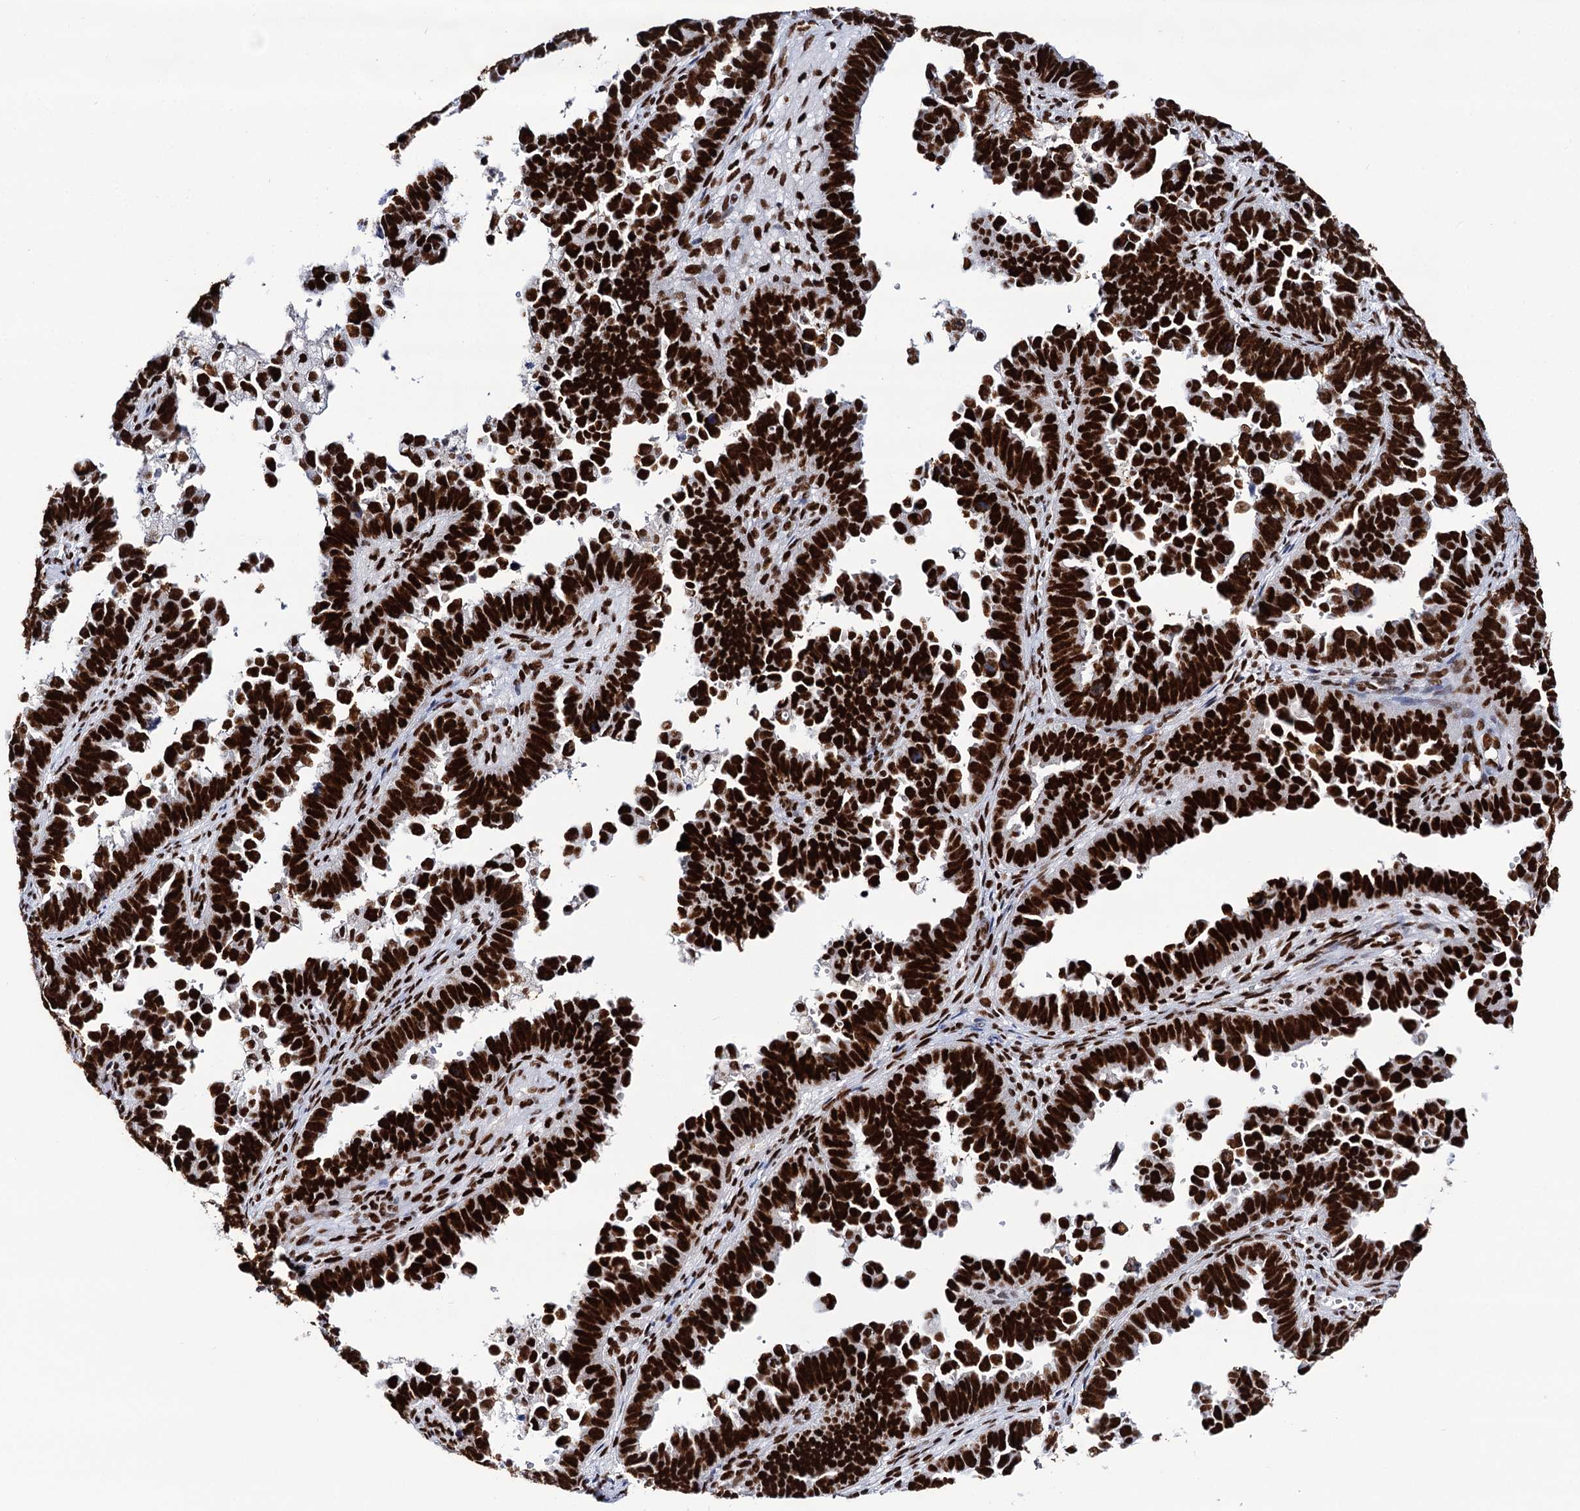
{"staining": {"intensity": "strong", "quantity": ">75%", "location": "nuclear"}, "tissue": "endometrial cancer", "cell_type": "Tumor cells", "image_type": "cancer", "snomed": [{"axis": "morphology", "description": "Adenocarcinoma, NOS"}, {"axis": "topography", "description": "Endometrium"}], "caption": "The micrograph displays immunohistochemical staining of endometrial adenocarcinoma. There is strong nuclear staining is identified in approximately >75% of tumor cells.", "gene": "MATR3", "patient": {"sex": "female", "age": 75}}